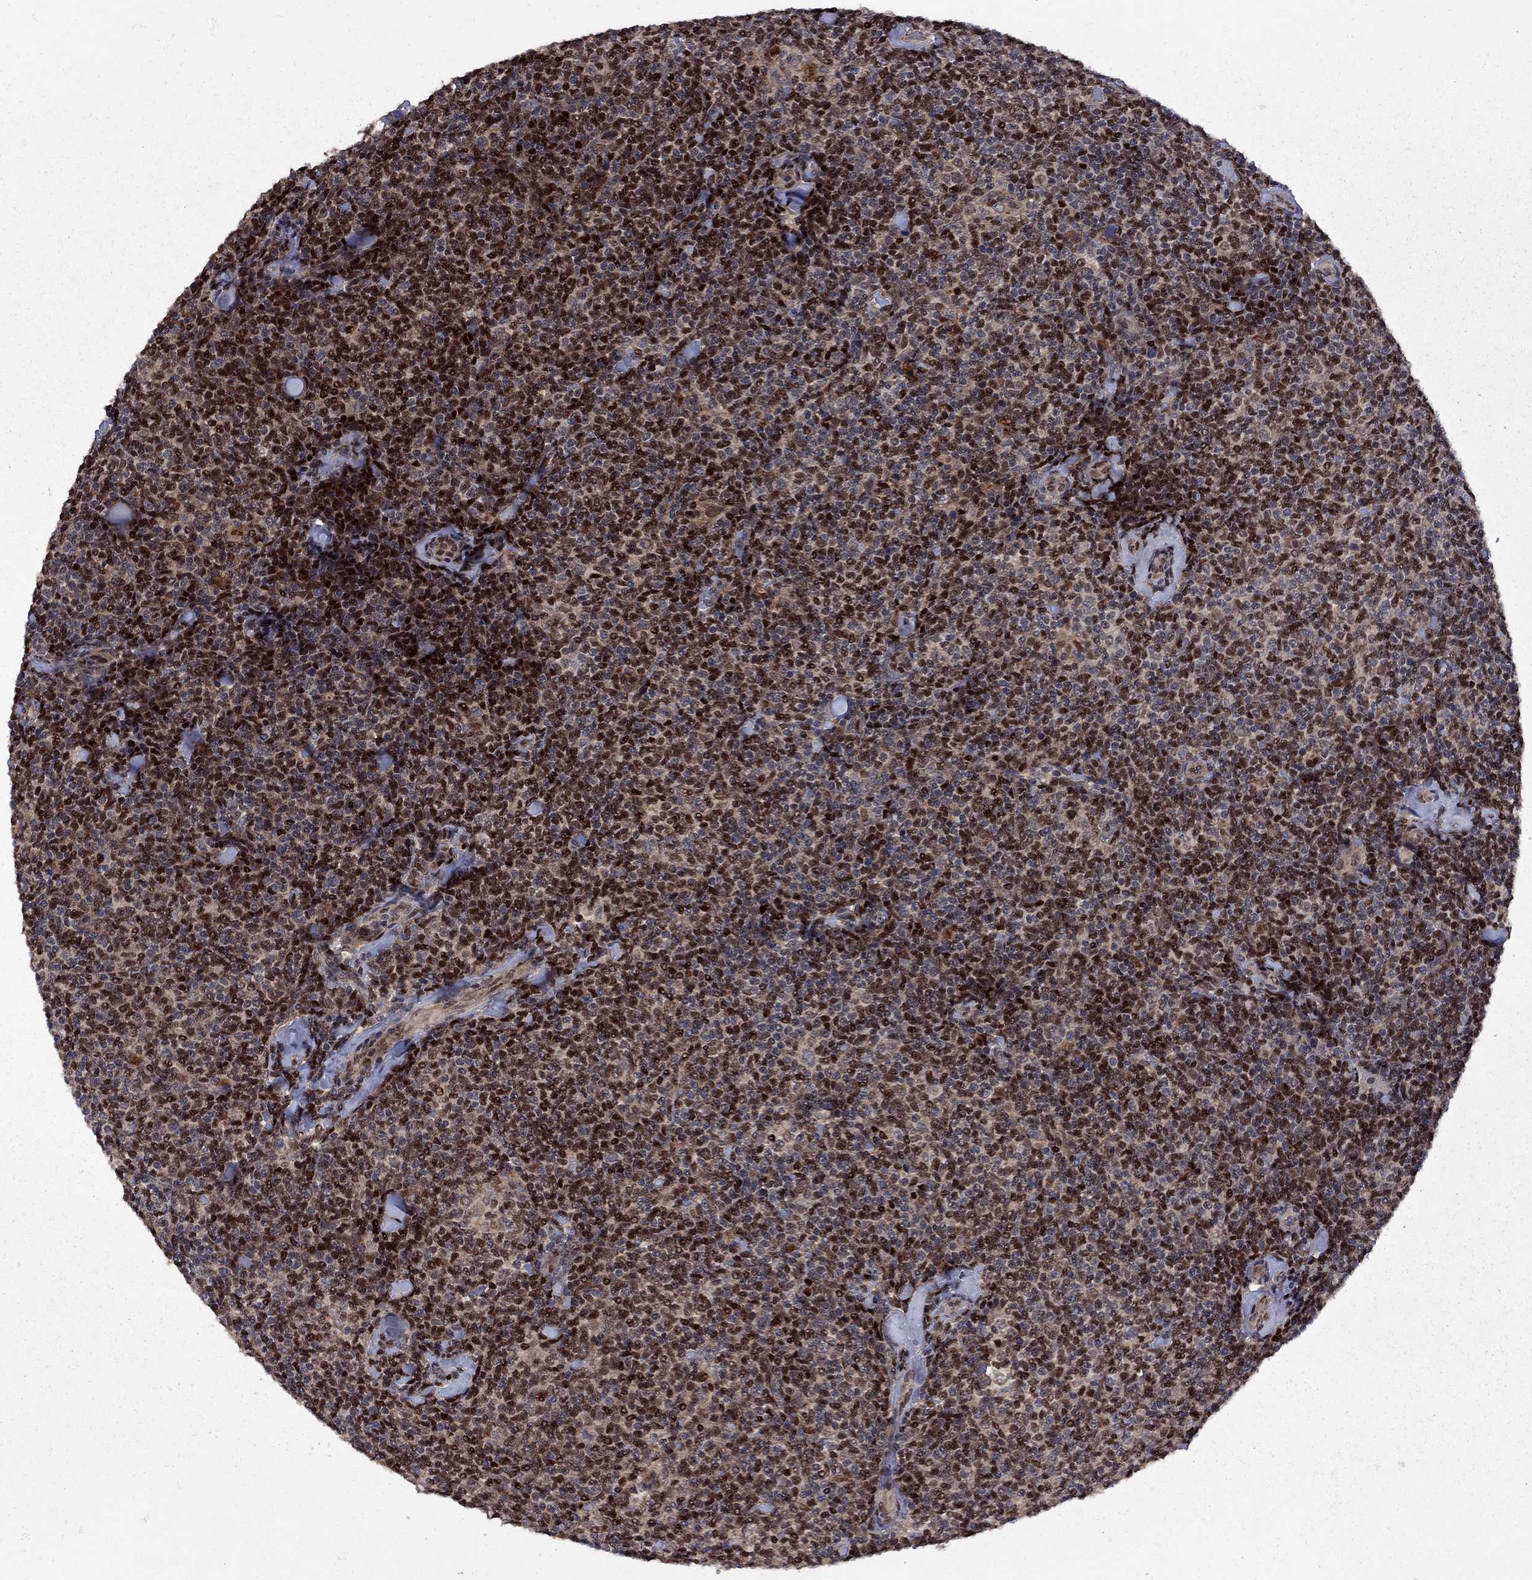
{"staining": {"intensity": "strong", "quantity": "25%-75%", "location": "nuclear"}, "tissue": "lymphoma", "cell_type": "Tumor cells", "image_type": "cancer", "snomed": [{"axis": "morphology", "description": "Malignant lymphoma, non-Hodgkin's type, Low grade"}, {"axis": "topography", "description": "Lymph node"}], "caption": "A brown stain shows strong nuclear positivity of a protein in lymphoma tumor cells. The staining was performed using DAB (3,3'-diaminobenzidine), with brown indicating positive protein expression. Nuclei are stained blue with hematoxylin.", "gene": "IPP", "patient": {"sex": "female", "age": 56}}